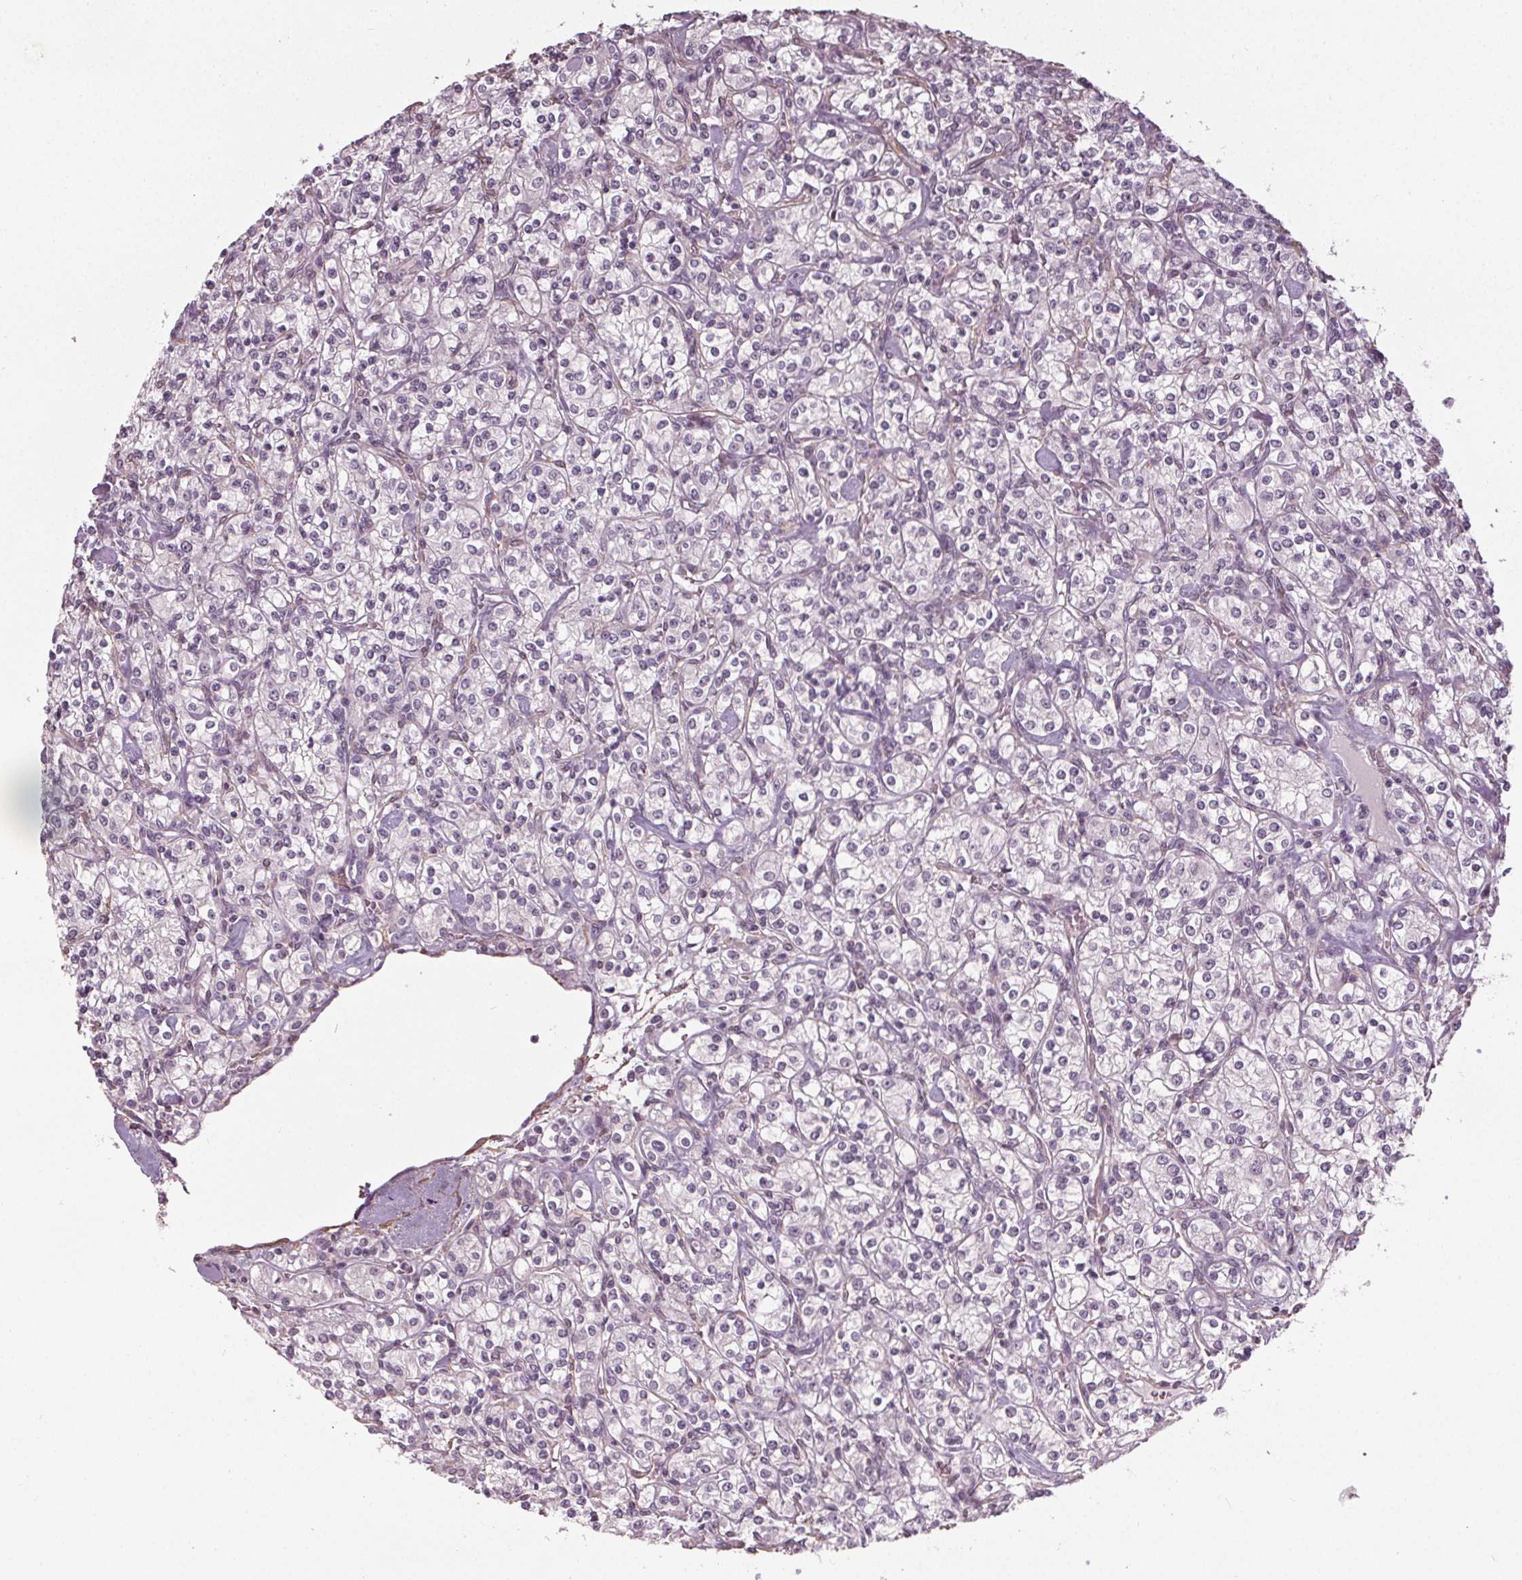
{"staining": {"intensity": "negative", "quantity": "none", "location": "none"}, "tissue": "renal cancer", "cell_type": "Tumor cells", "image_type": "cancer", "snomed": [{"axis": "morphology", "description": "Adenocarcinoma, NOS"}, {"axis": "topography", "description": "Kidney"}], "caption": "Immunohistochemistry of human adenocarcinoma (renal) reveals no expression in tumor cells.", "gene": "PKP1", "patient": {"sex": "male", "age": 77}}